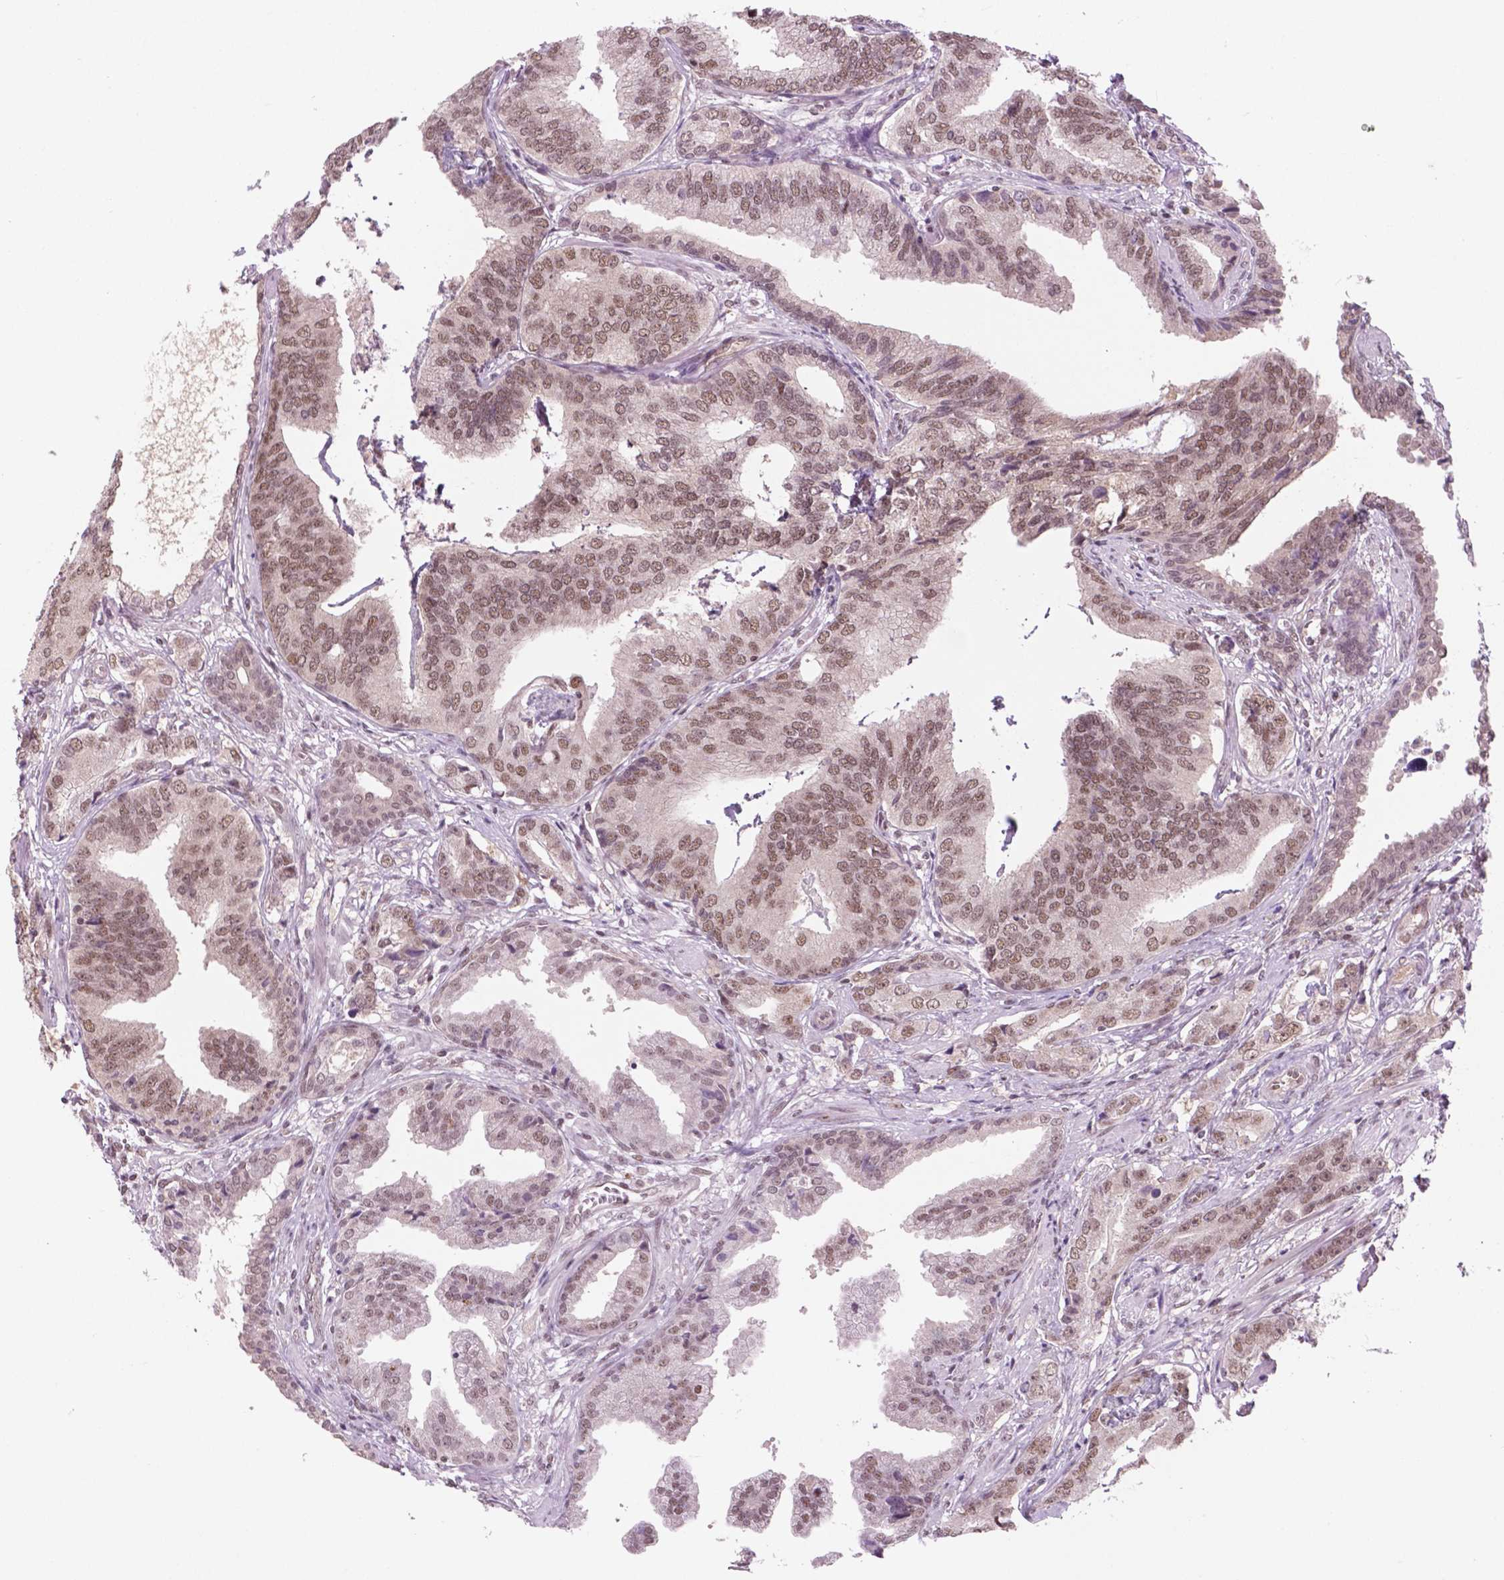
{"staining": {"intensity": "moderate", "quantity": ">75%", "location": "nuclear"}, "tissue": "prostate cancer", "cell_type": "Tumor cells", "image_type": "cancer", "snomed": [{"axis": "morphology", "description": "Adenocarcinoma, NOS"}, {"axis": "topography", "description": "Prostate"}], "caption": "Immunohistochemistry histopathology image of neoplastic tissue: prostate cancer (adenocarcinoma) stained using IHC displays medium levels of moderate protein expression localized specifically in the nuclear of tumor cells, appearing as a nuclear brown color.", "gene": "PHAX", "patient": {"sex": "male", "age": 64}}